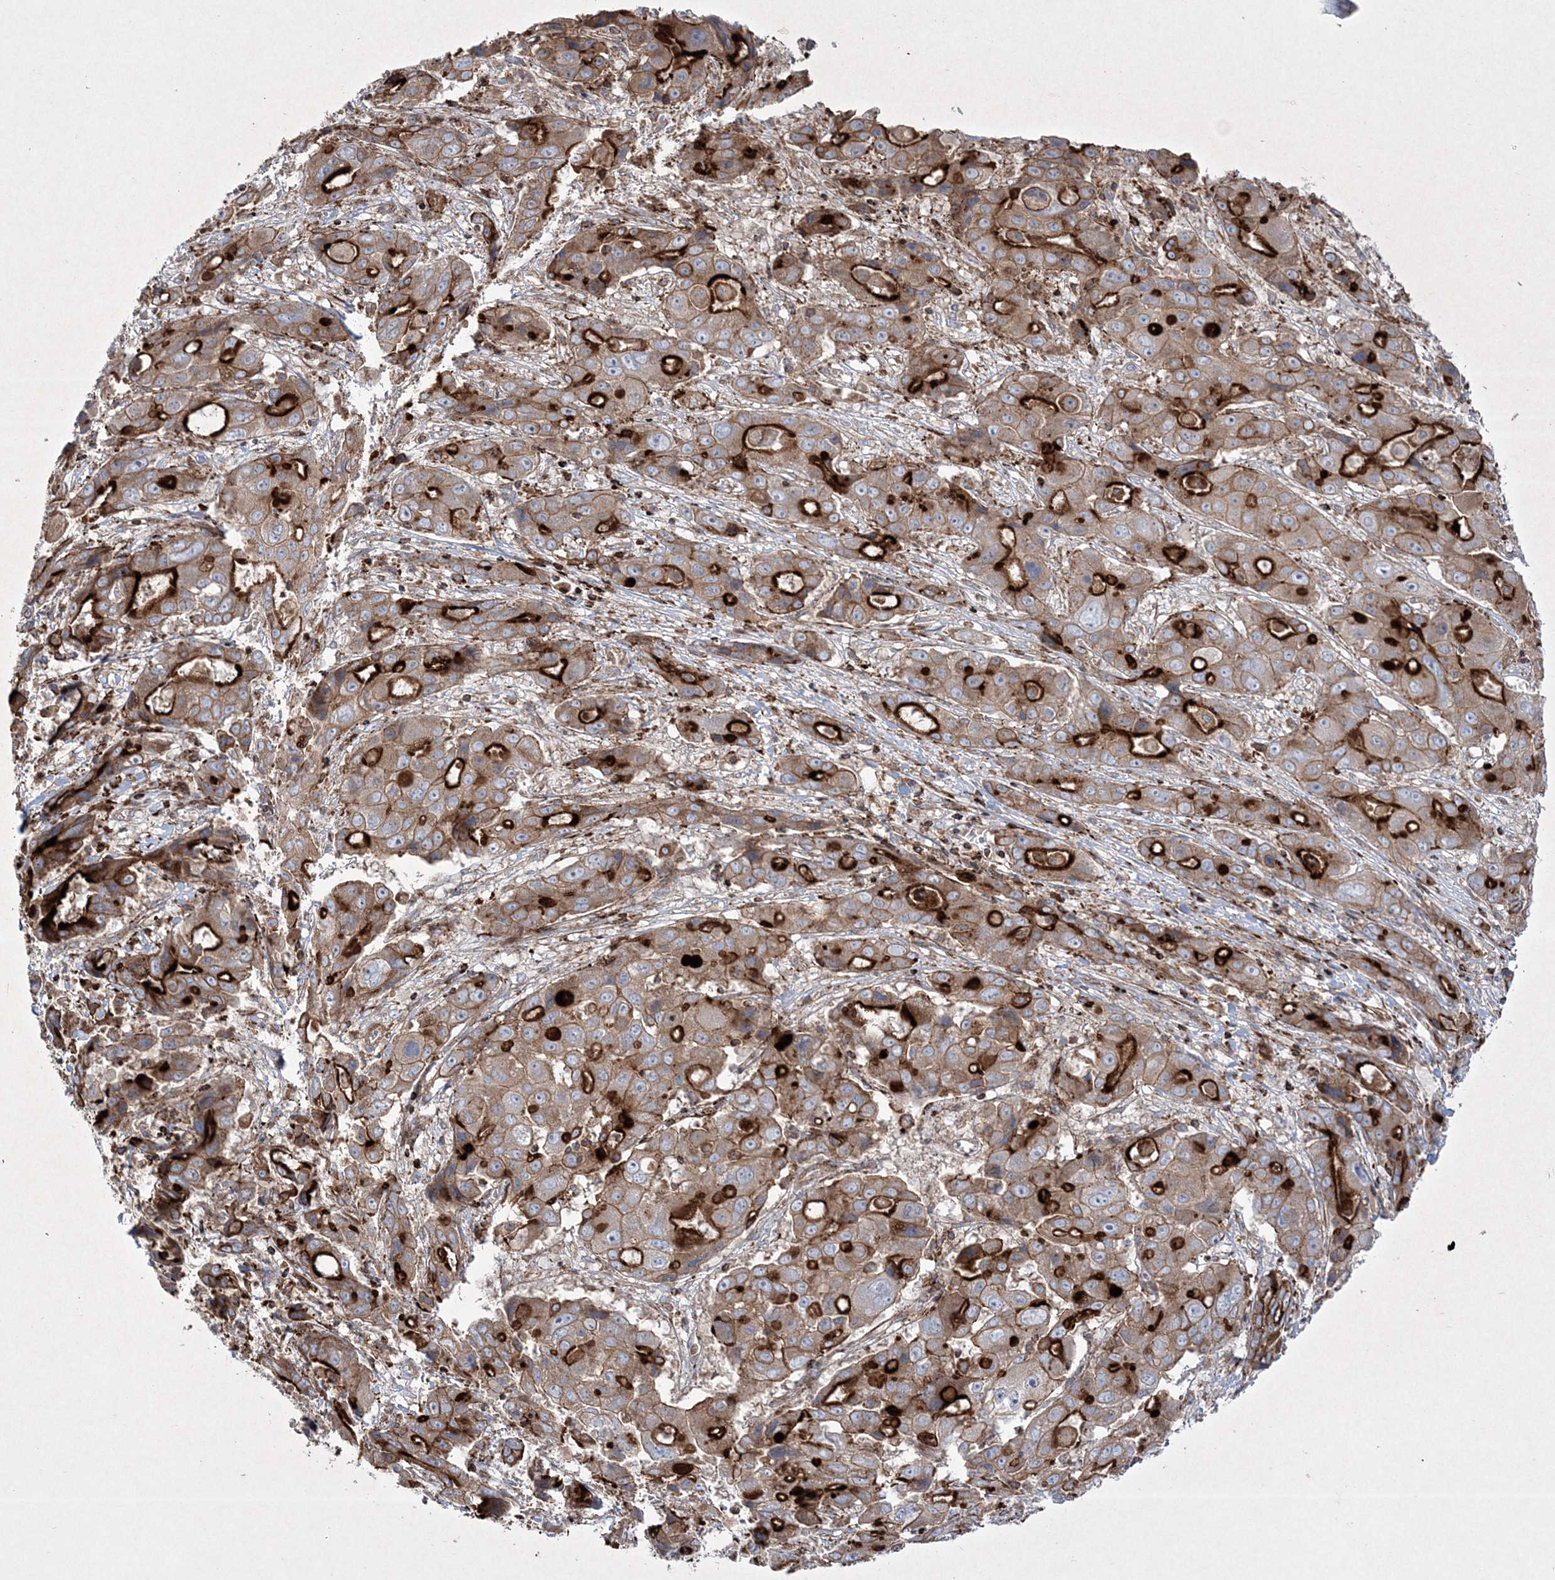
{"staining": {"intensity": "strong", "quantity": "25%-75%", "location": "cytoplasmic/membranous"}, "tissue": "liver cancer", "cell_type": "Tumor cells", "image_type": "cancer", "snomed": [{"axis": "morphology", "description": "Cholangiocarcinoma"}, {"axis": "topography", "description": "Liver"}], "caption": "Immunohistochemistry (IHC) staining of liver cancer (cholangiocarcinoma), which displays high levels of strong cytoplasmic/membranous staining in approximately 25%-75% of tumor cells indicating strong cytoplasmic/membranous protein staining. The staining was performed using DAB (3,3'-diaminobenzidine) (brown) for protein detection and nuclei were counterstained in hematoxylin (blue).", "gene": "RICTOR", "patient": {"sex": "male", "age": 67}}